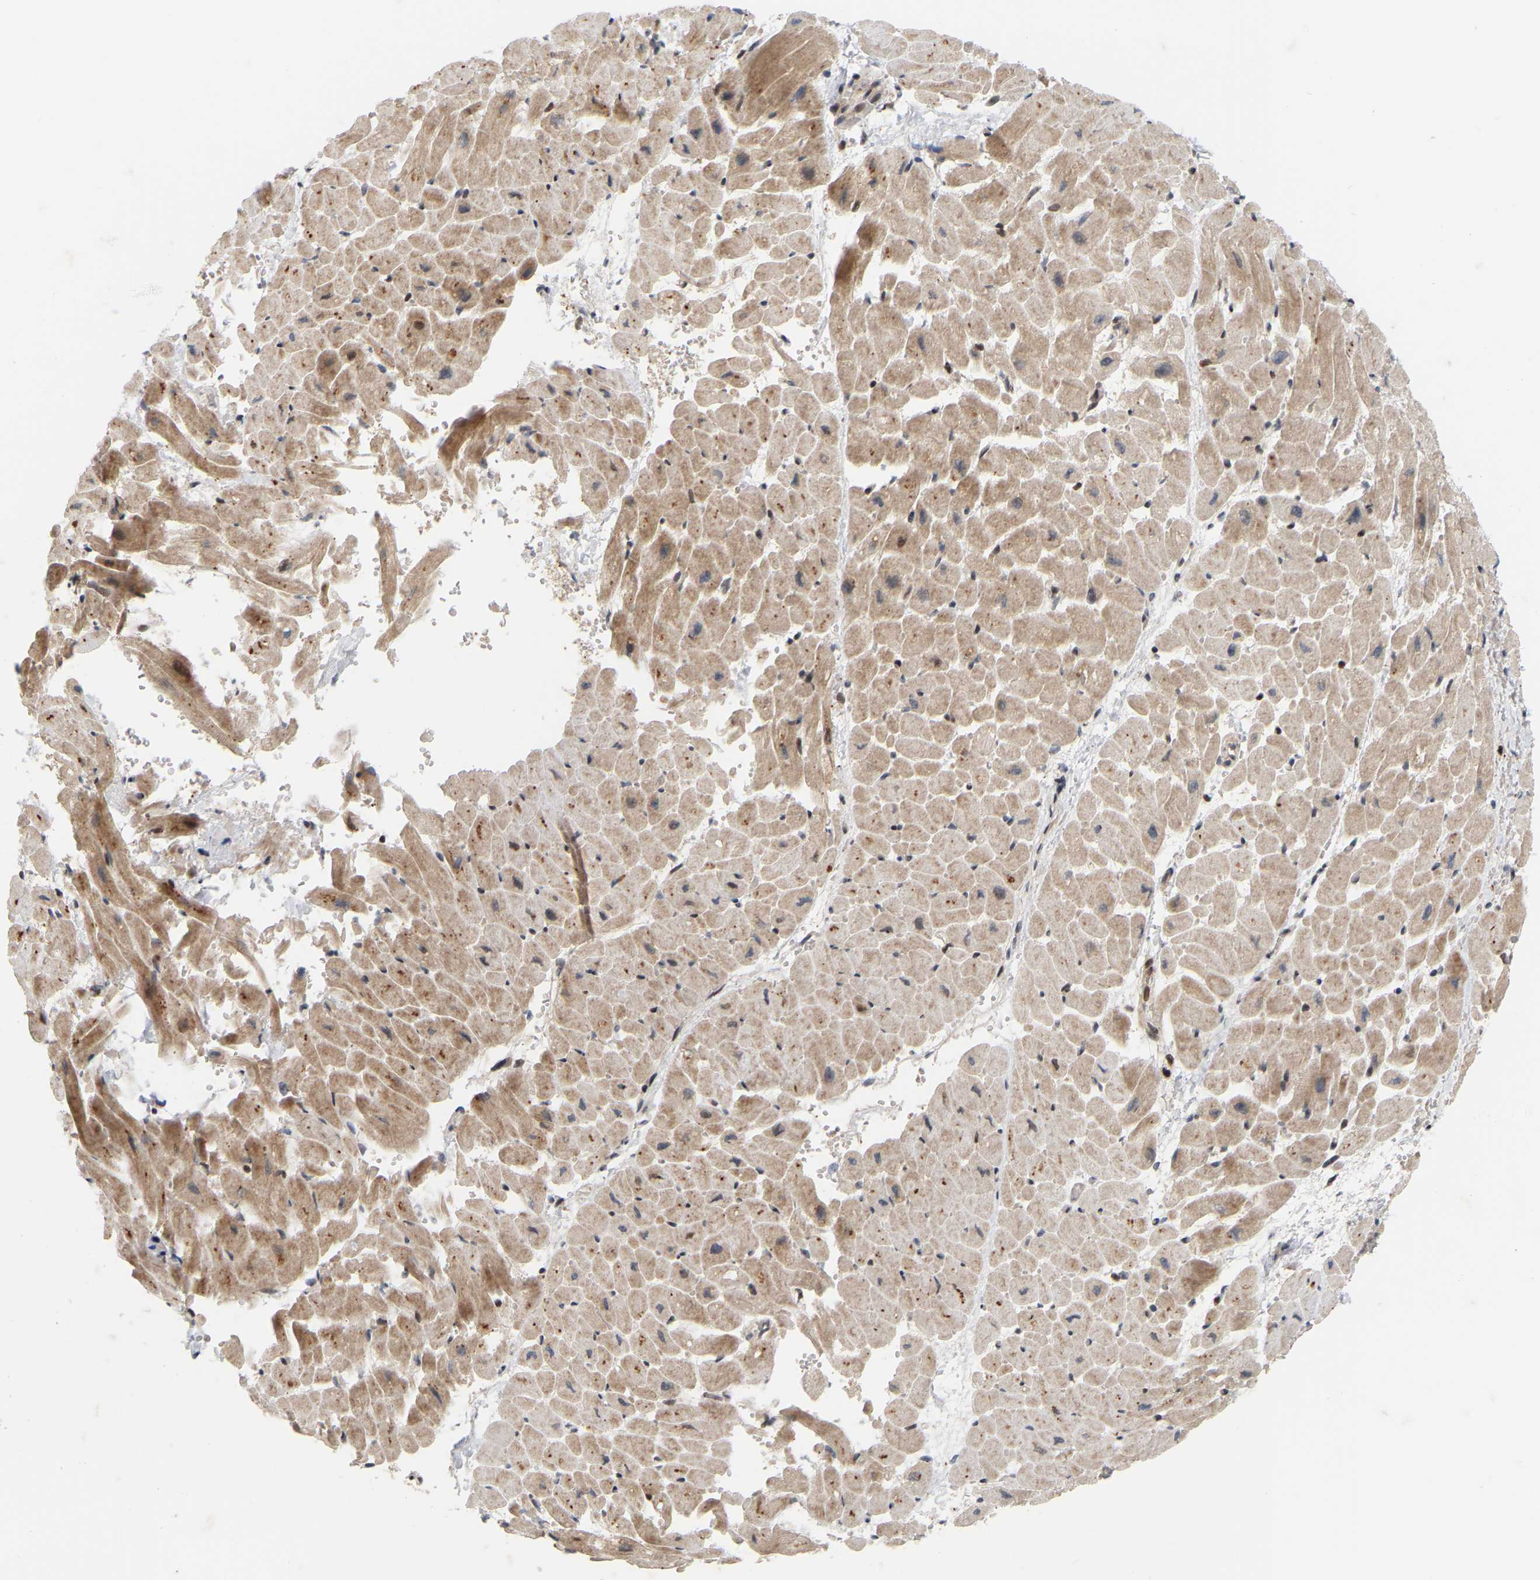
{"staining": {"intensity": "moderate", "quantity": ">75%", "location": "cytoplasmic/membranous"}, "tissue": "heart muscle", "cell_type": "Cardiomyocytes", "image_type": "normal", "snomed": [{"axis": "morphology", "description": "Normal tissue, NOS"}, {"axis": "topography", "description": "Heart"}], "caption": "Immunohistochemistry (IHC) of benign human heart muscle displays medium levels of moderate cytoplasmic/membranous expression in about >75% of cardiomyocytes.", "gene": "NFE2L2", "patient": {"sex": "male", "age": 45}}